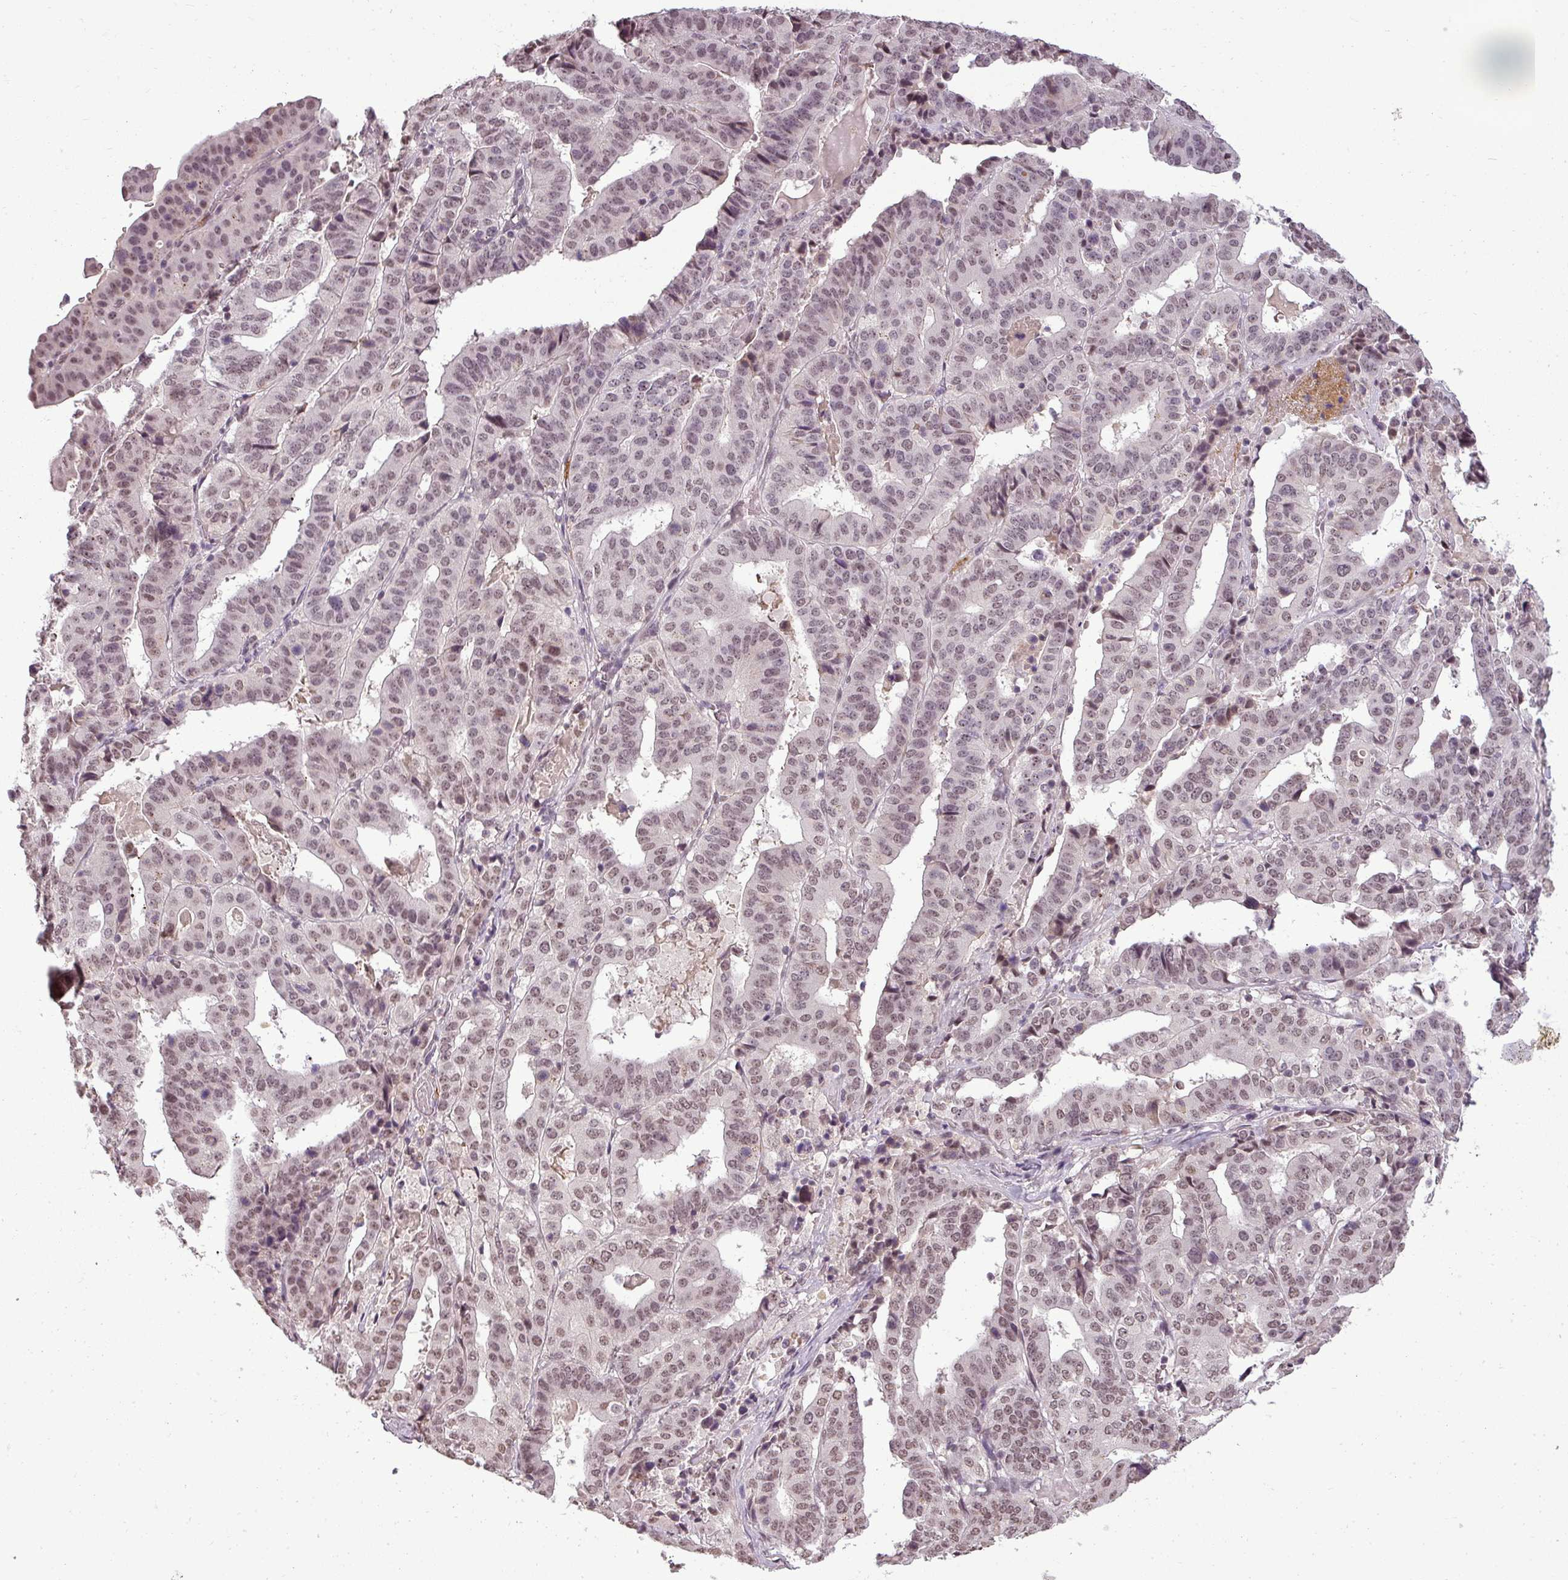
{"staining": {"intensity": "moderate", "quantity": ">75%", "location": "nuclear"}, "tissue": "stomach cancer", "cell_type": "Tumor cells", "image_type": "cancer", "snomed": [{"axis": "morphology", "description": "Adenocarcinoma, NOS"}, {"axis": "topography", "description": "Stomach"}], "caption": "This is an image of immunohistochemistry staining of adenocarcinoma (stomach), which shows moderate positivity in the nuclear of tumor cells.", "gene": "BCAS3", "patient": {"sex": "male", "age": 48}}